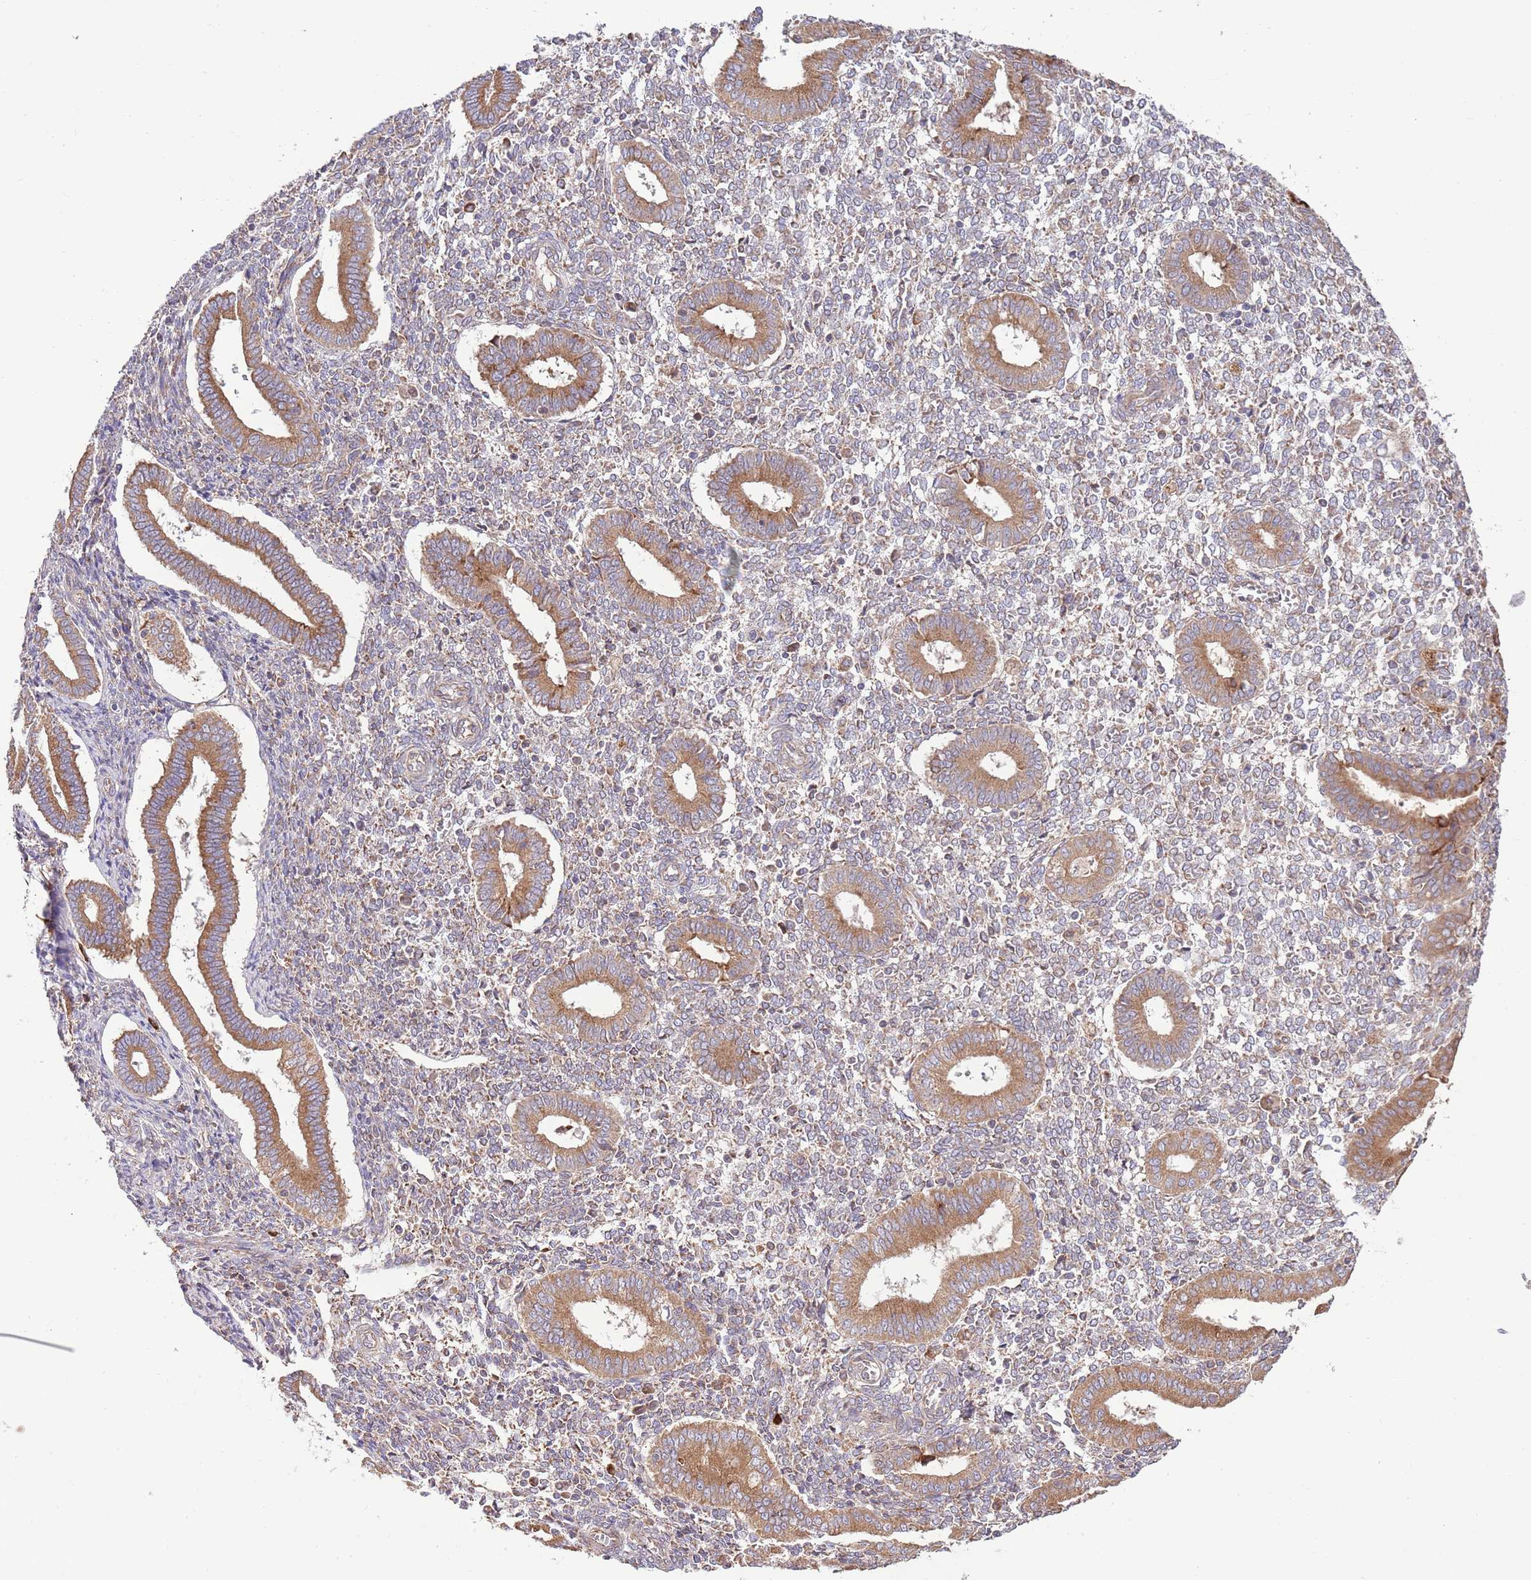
{"staining": {"intensity": "weak", "quantity": "25%-75%", "location": "cytoplasmic/membranous"}, "tissue": "endometrium", "cell_type": "Cells in endometrial stroma", "image_type": "normal", "snomed": [{"axis": "morphology", "description": "Normal tissue, NOS"}, {"axis": "topography", "description": "Endometrium"}], "caption": "Immunohistochemical staining of normal endometrium demonstrates 25%-75% levels of weak cytoplasmic/membranous protein expression in approximately 25%-75% of cells in endometrial stroma.", "gene": "DAND5", "patient": {"sex": "female", "age": 44}}